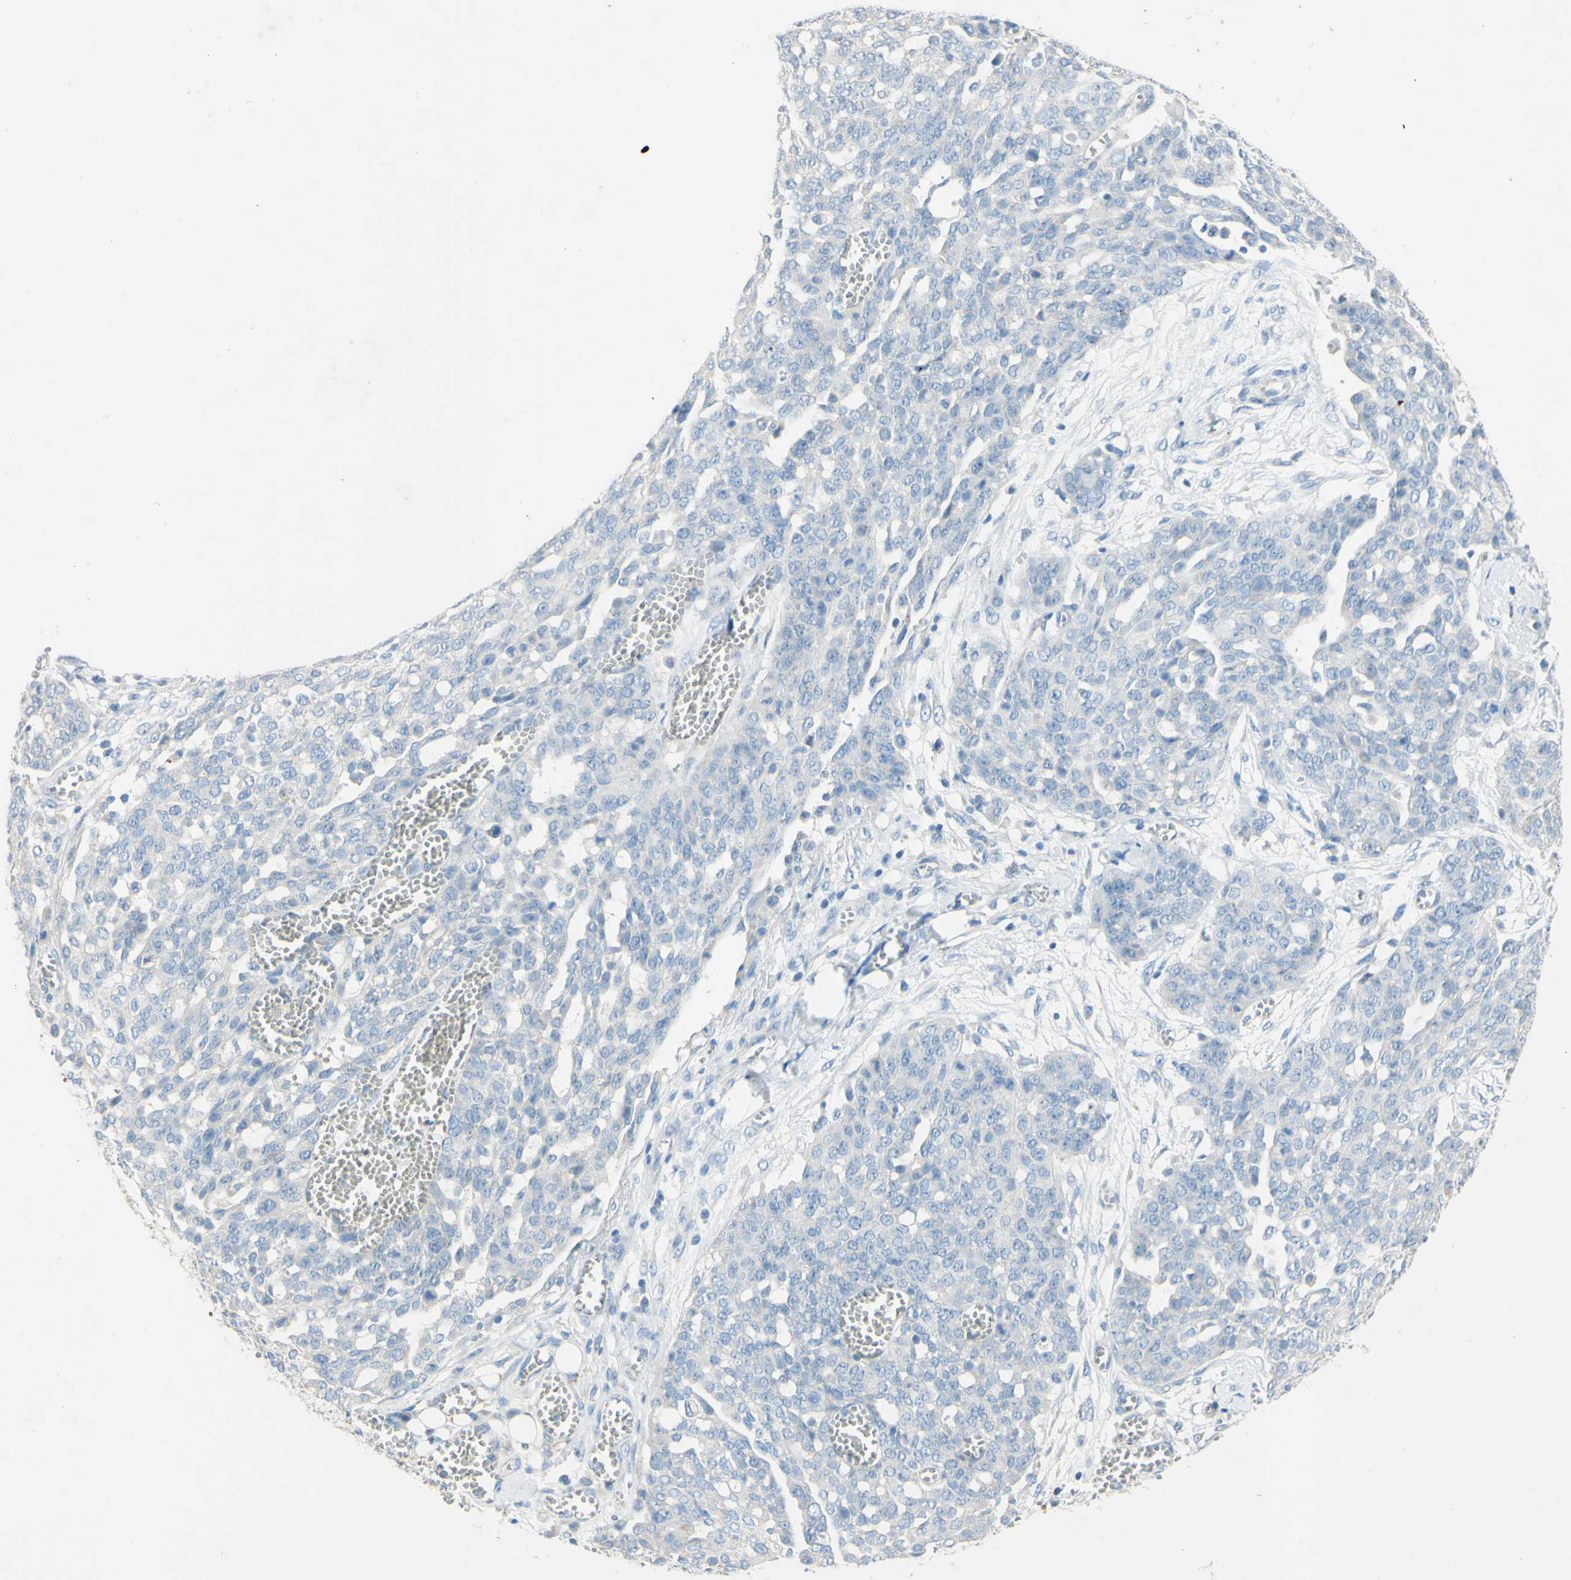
{"staining": {"intensity": "negative", "quantity": "none", "location": "none"}, "tissue": "ovarian cancer", "cell_type": "Tumor cells", "image_type": "cancer", "snomed": [{"axis": "morphology", "description": "Cystadenocarcinoma, serous, NOS"}, {"axis": "topography", "description": "Soft tissue"}, {"axis": "topography", "description": "Ovary"}], "caption": "Serous cystadenocarcinoma (ovarian) was stained to show a protein in brown. There is no significant expression in tumor cells.", "gene": "ACADL", "patient": {"sex": "female", "age": 57}}